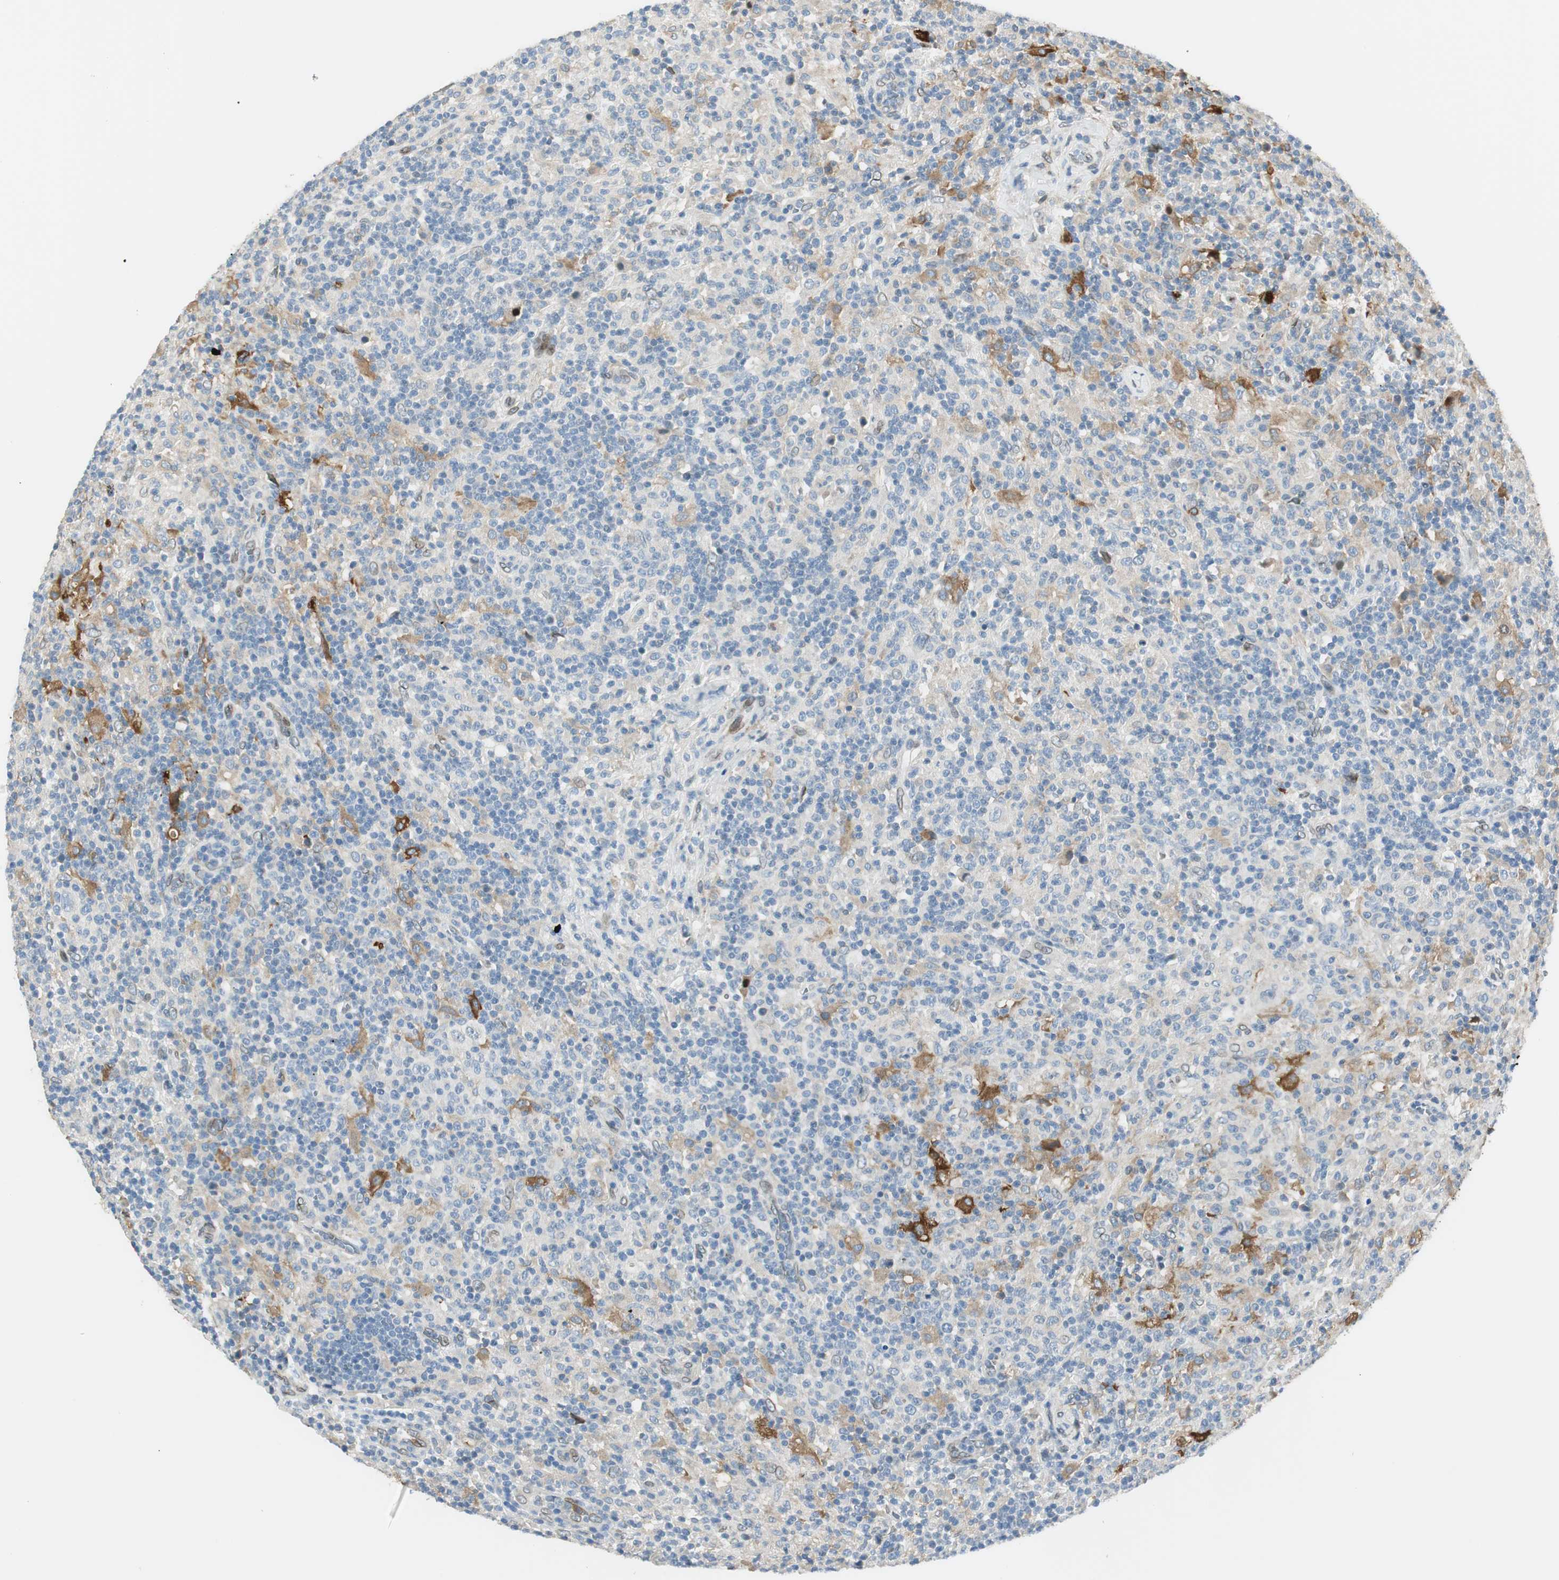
{"staining": {"intensity": "negative", "quantity": "none", "location": "none"}, "tissue": "lymphoma", "cell_type": "Tumor cells", "image_type": "cancer", "snomed": [{"axis": "morphology", "description": "Hodgkin's disease, NOS"}, {"axis": "topography", "description": "Lymph node"}], "caption": "This is a histopathology image of immunohistochemistry staining of lymphoma, which shows no positivity in tumor cells. (Immunohistochemistry (ihc), brightfield microscopy, high magnification).", "gene": "TMEM260", "patient": {"sex": "male", "age": 70}}